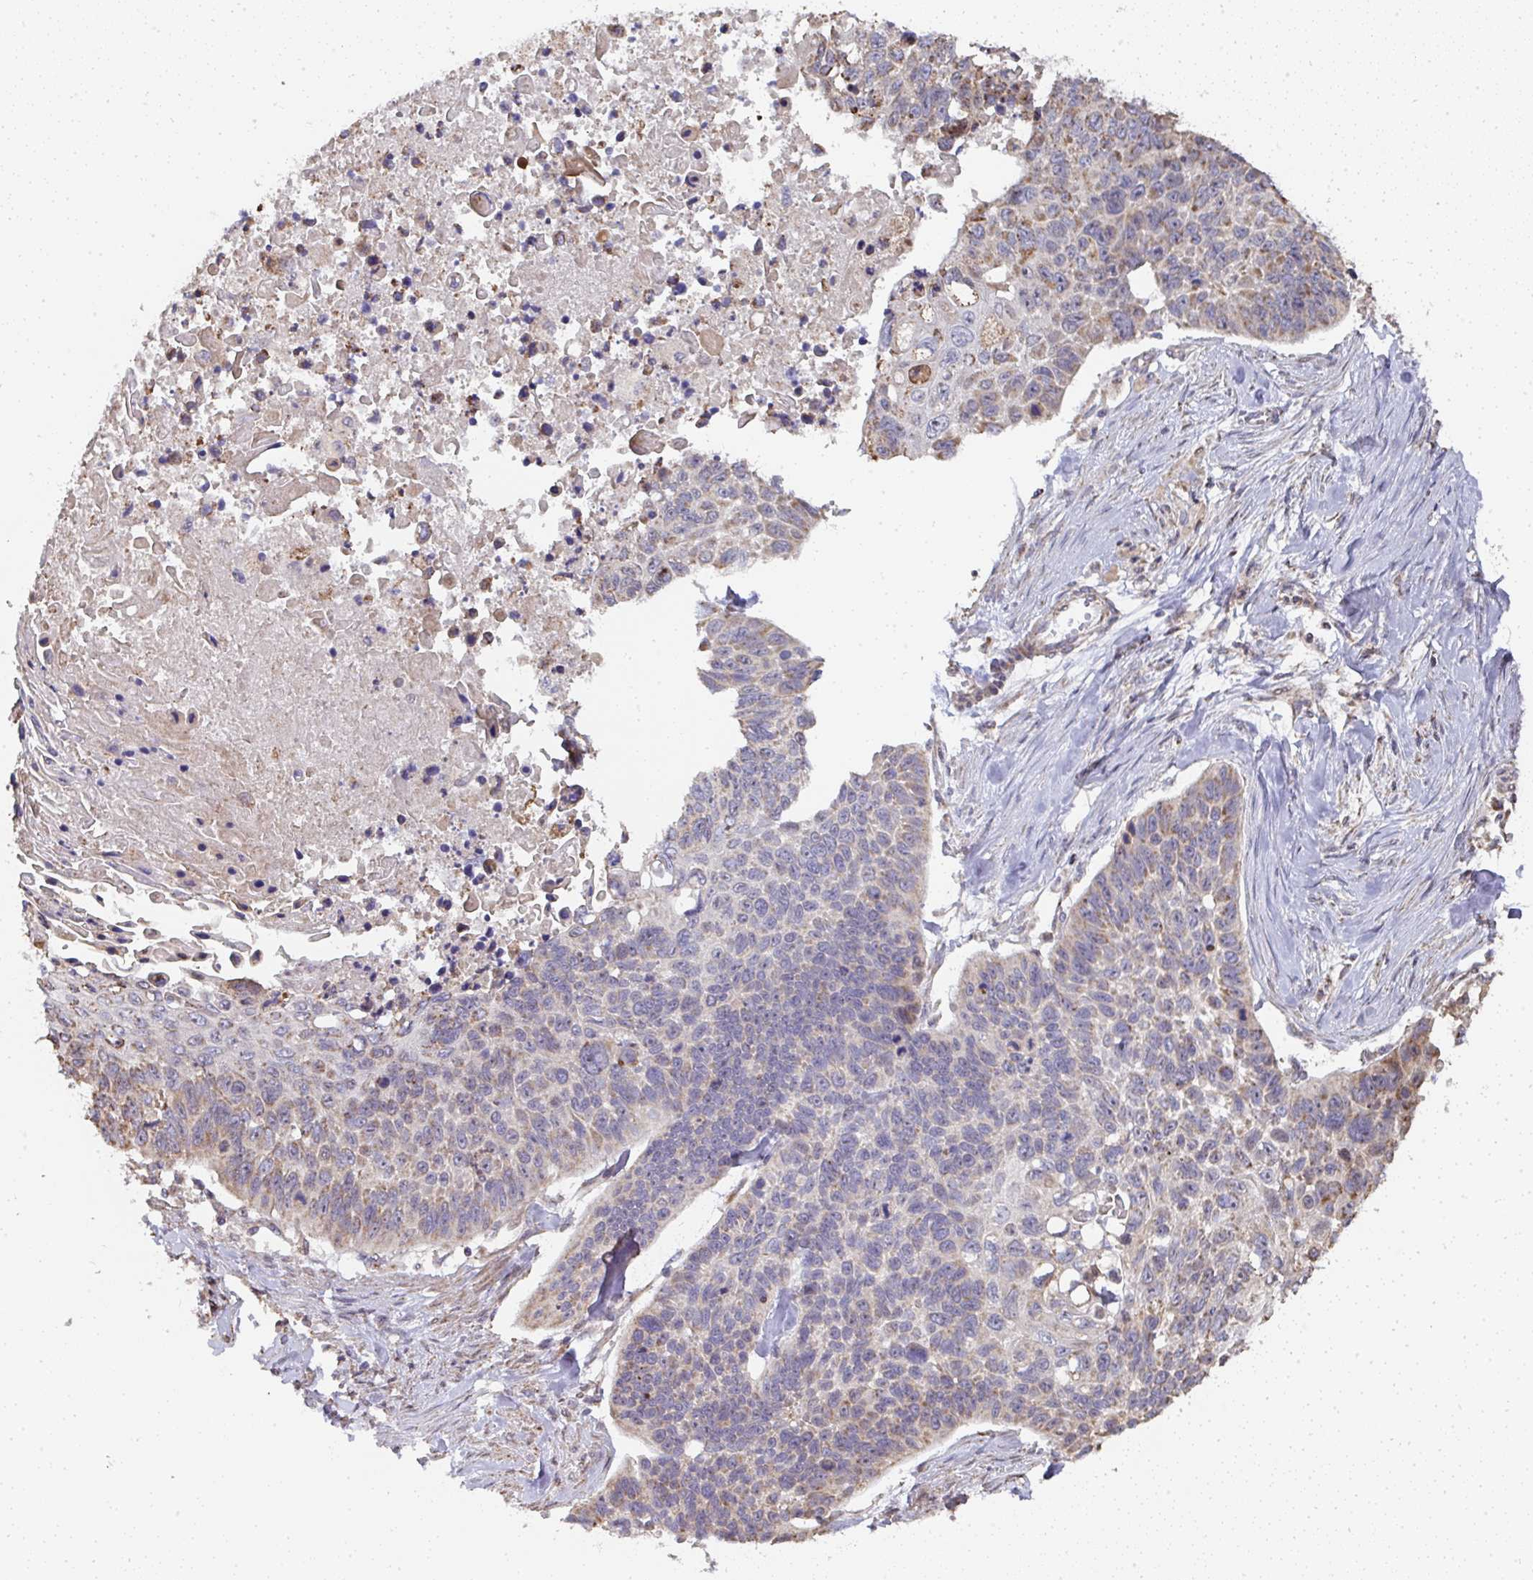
{"staining": {"intensity": "weak", "quantity": "25%-75%", "location": "cytoplasmic/membranous"}, "tissue": "lung cancer", "cell_type": "Tumor cells", "image_type": "cancer", "snomed": [{"axis": "morphology", "description": "Squamous cell carcinoma, NOS"}, {"axis": "topography", "description": "Lung"}], "caption": "DAB (3,3'-diaminobenzidine) immunohistochemical staining of lung cancer (squamous cell carcinoma) shows weak cytoplasmic/membranous protein expression in approximately 25%-75% of tumor cells. (Stains: DAB (3,3'-diaminobenzidine) in brown, nuclei in blue, Microscopy: brightfield microscopy at high magnification).", "gene": "AGTPBP1", "patient": {"sex": "male", "age": 62}}